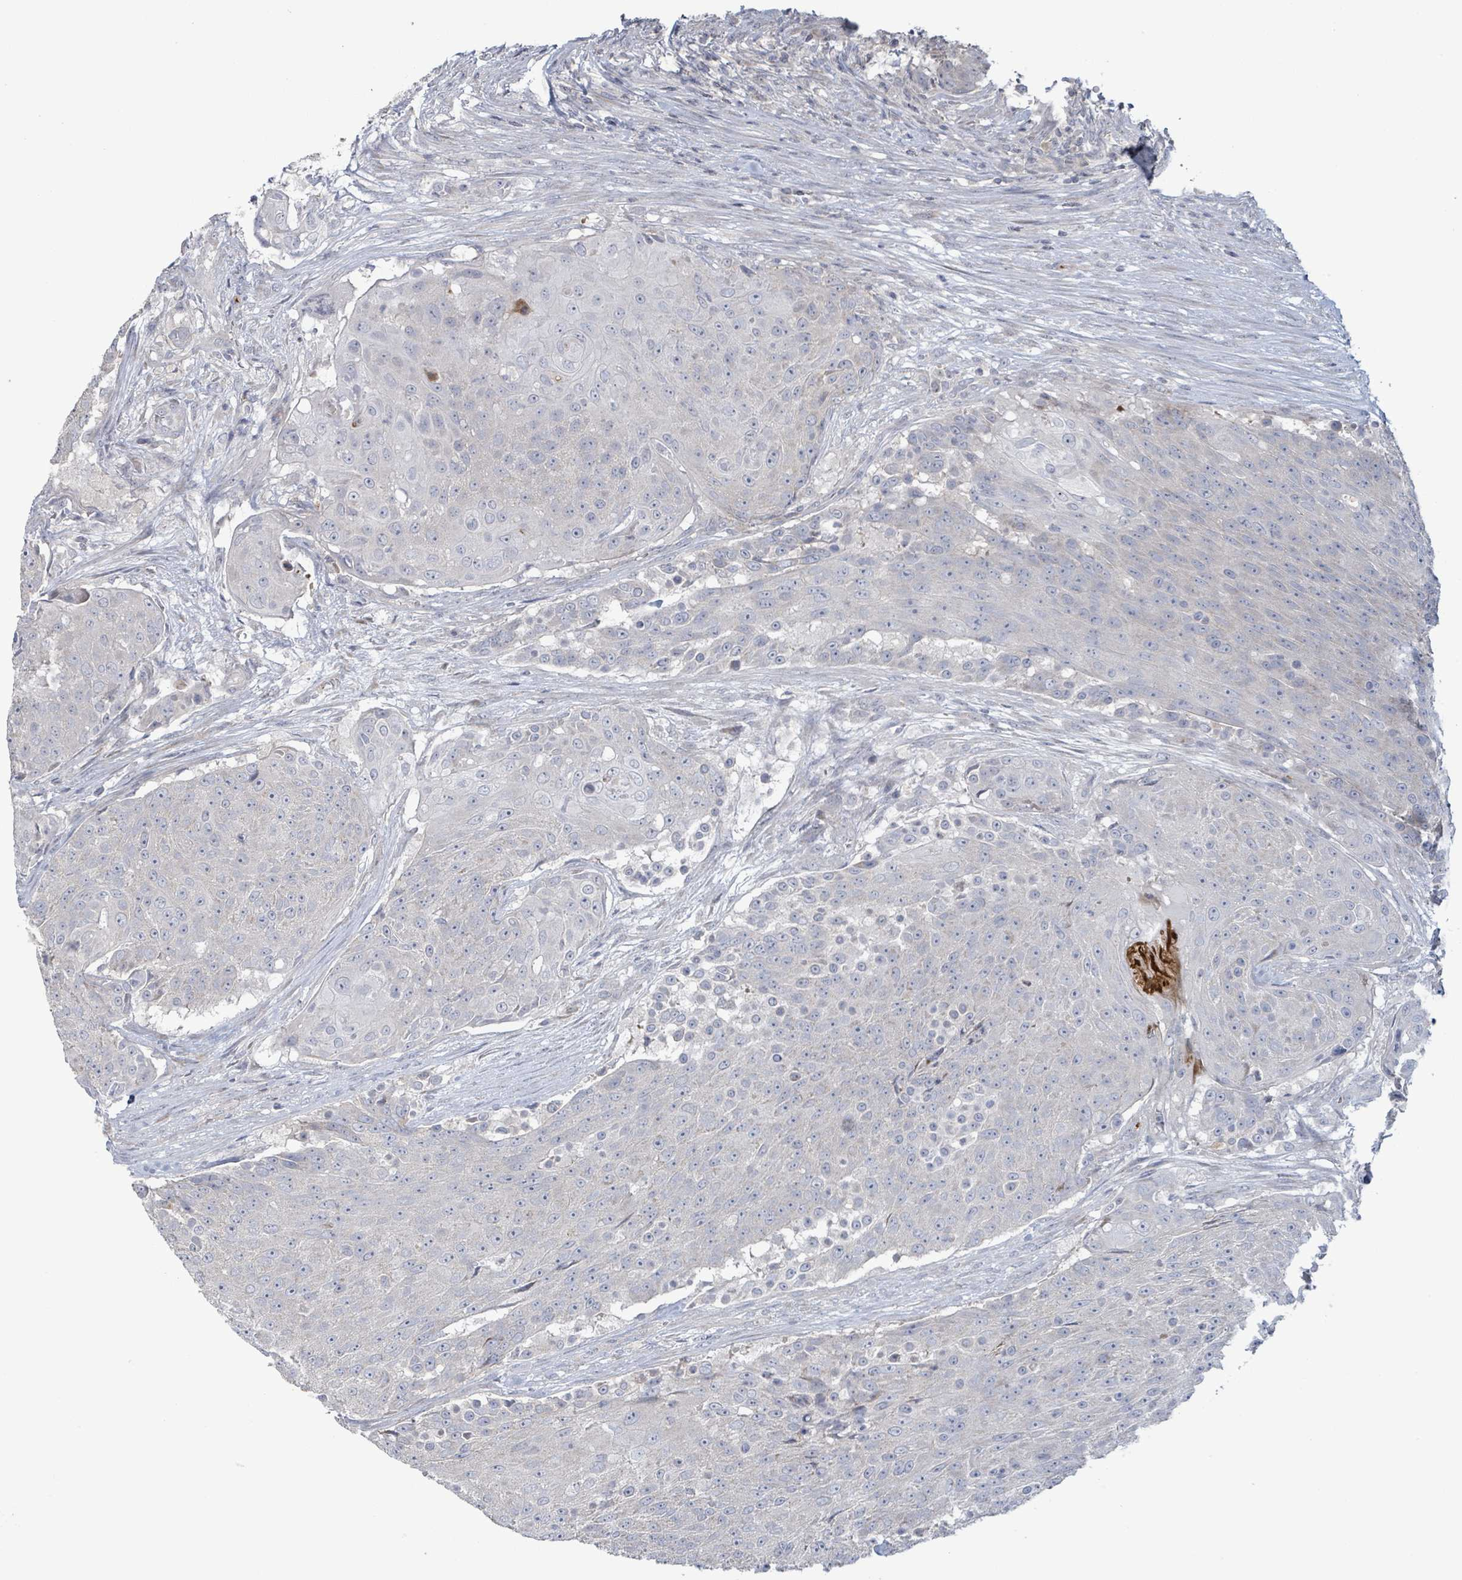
{"staining": {"intensity": "negative", "quantity": "none", "location": "none"}, "tissue": "urothelial cancer", "cell_type": "Tumor cells", "image_type": "cancer", "snomed": [{"axis": "morphology", "description": "Urothelial carcinoma, High grade"}, {"axis": "topography", "description": "Urinary bladder"}], "caption": "A high-resolution image shows immunohistochemistry (IHC) staining of urothelial cancer, which reveals no significant staining in tumor cells.", "gene": "LILRA4", "patient": {"sex": "female", "age": 63}}